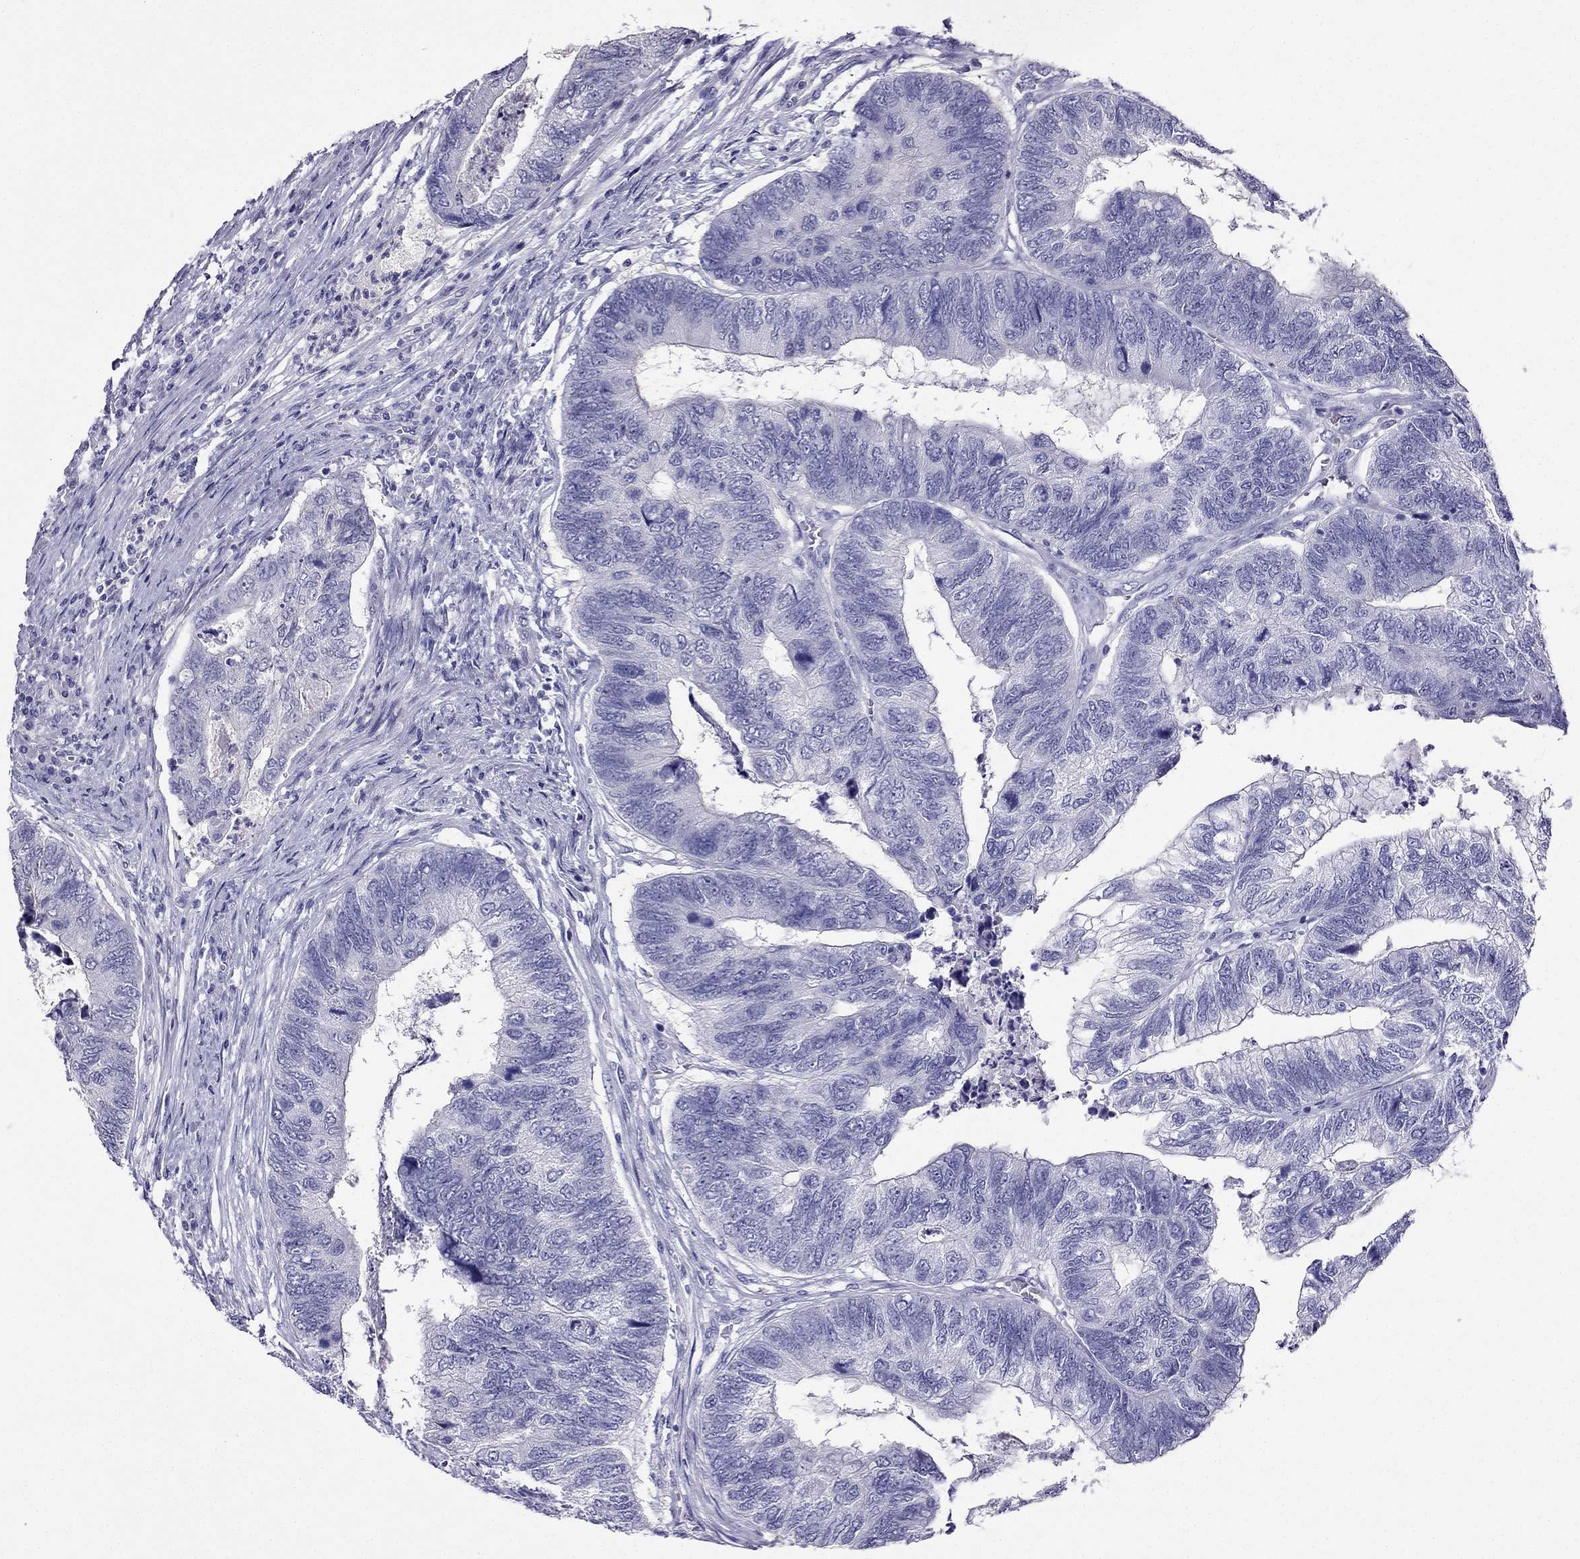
{"staining": {"intensity": "negative", "quantity": "none", "location": "none"}, "tissue": "colorectal cancer", "cell_type": "Tumor cells", "image_type": "cancer", "snomed": [{"axis": "morphology", "description": "Adenocarcinoma, NOS"}, {"axis": "topography", "description": "Colon"}], "caption": "DAB immunohistochemical staining of adenocarcinoma (colorectal) reveals no significant expression in tumor cells.", "gene": "KCNJ10", "patient": {"sex": "female", "age": 67}}